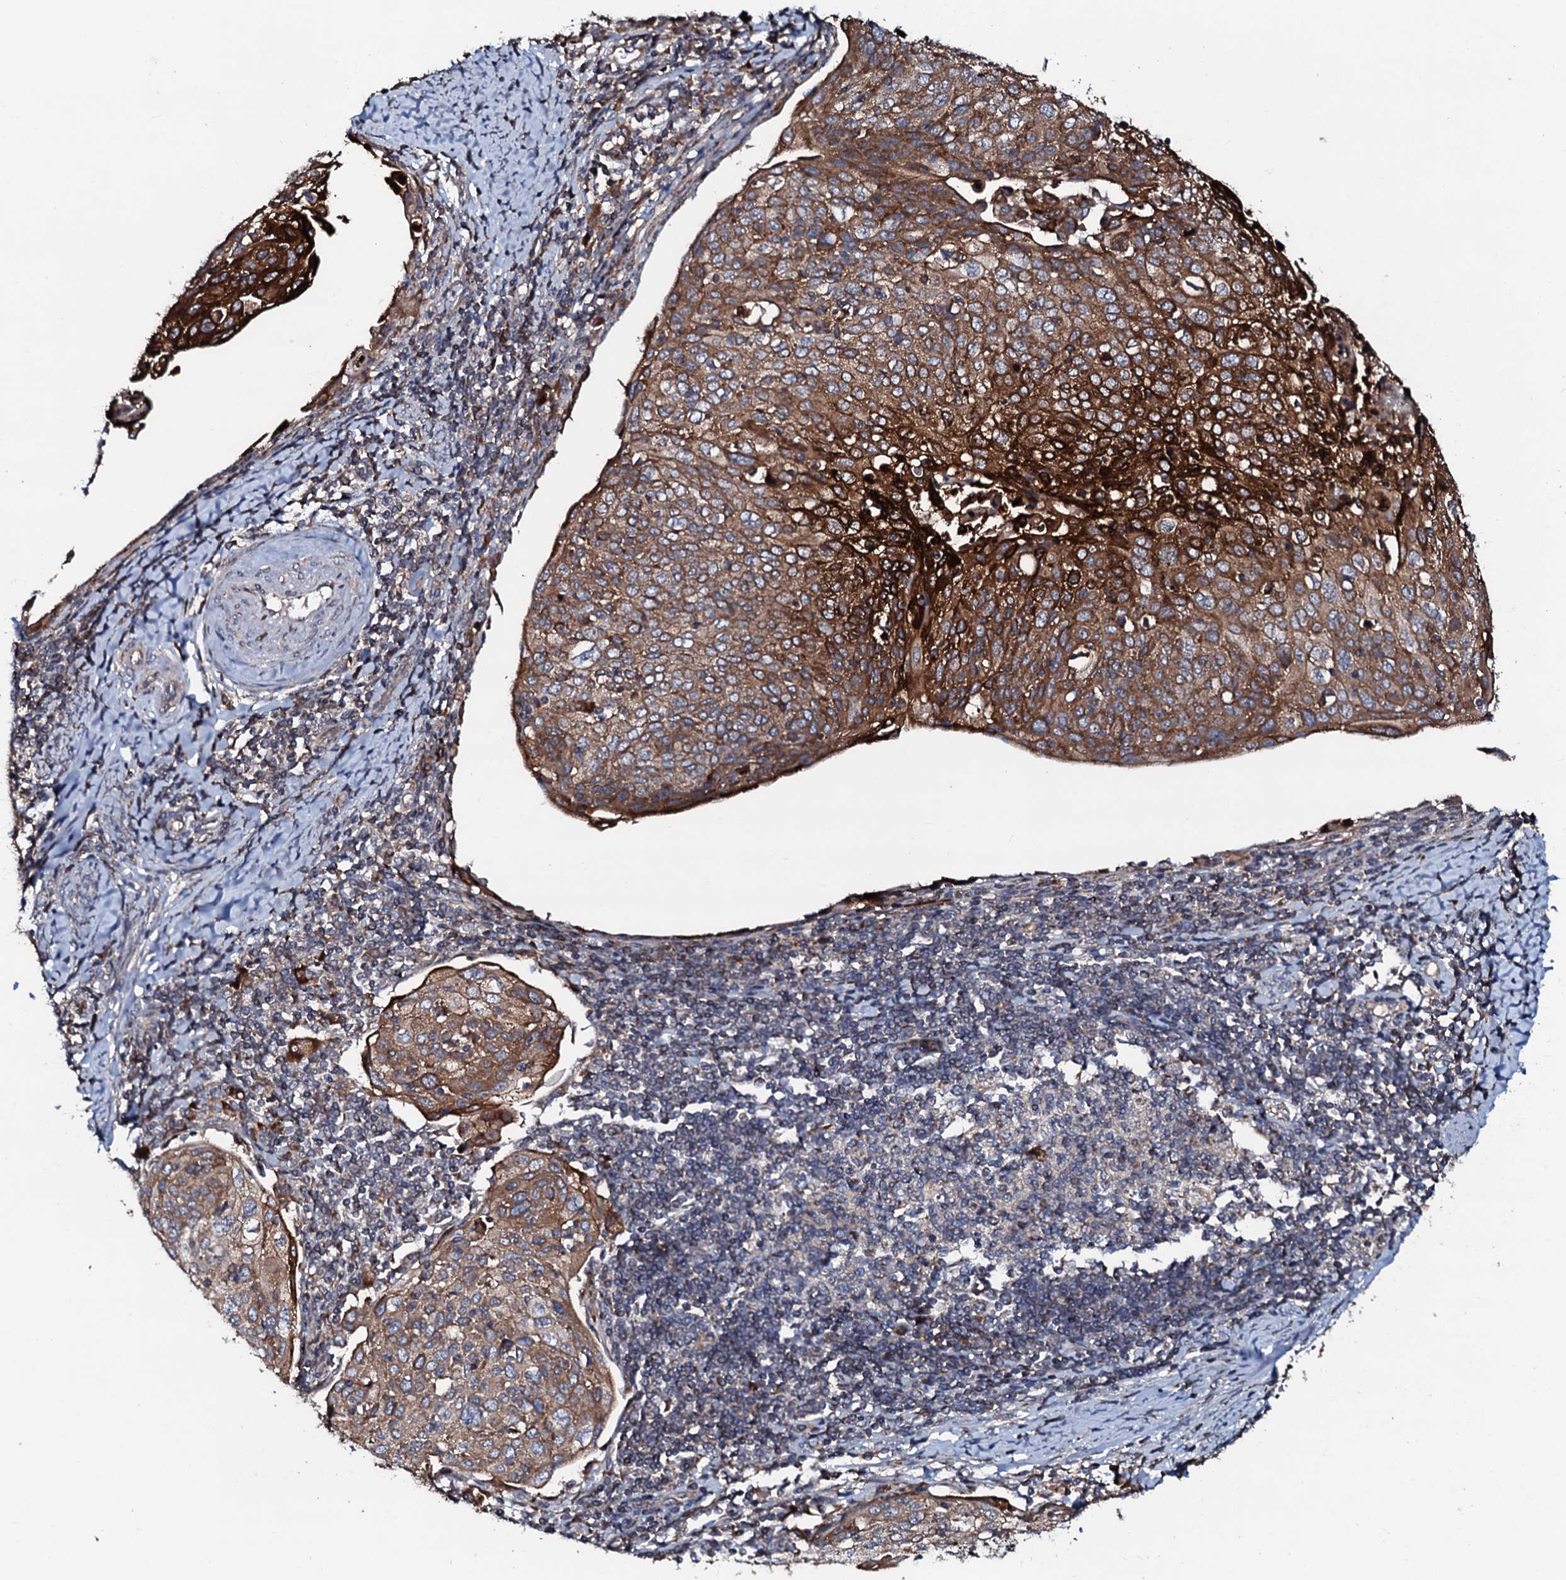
{"staining": {"intensity": "strong", "quantity": "25%-75%", "location": "cytoplasmic/membranous"}, "tissue": "cervical cancer", "cell_type": "Tumor cells", "image_type": "cancer", "snomed": [{"axis": "morphology", "description": "Squamous cell carcinoma, NOS"}, {"axis": "topography", "description": "Cervix"}], "caption": "Protein expression analysis of cervical squamous cell carcinoma reveals strong cytoplasmic/membranous expression in about 25%-75% of tumor cells. Ihc stains the protein in brown and the nuclei are stained blue.", "gene": "SDHAF2", "patient": {"sex": "female", "age": 67}}